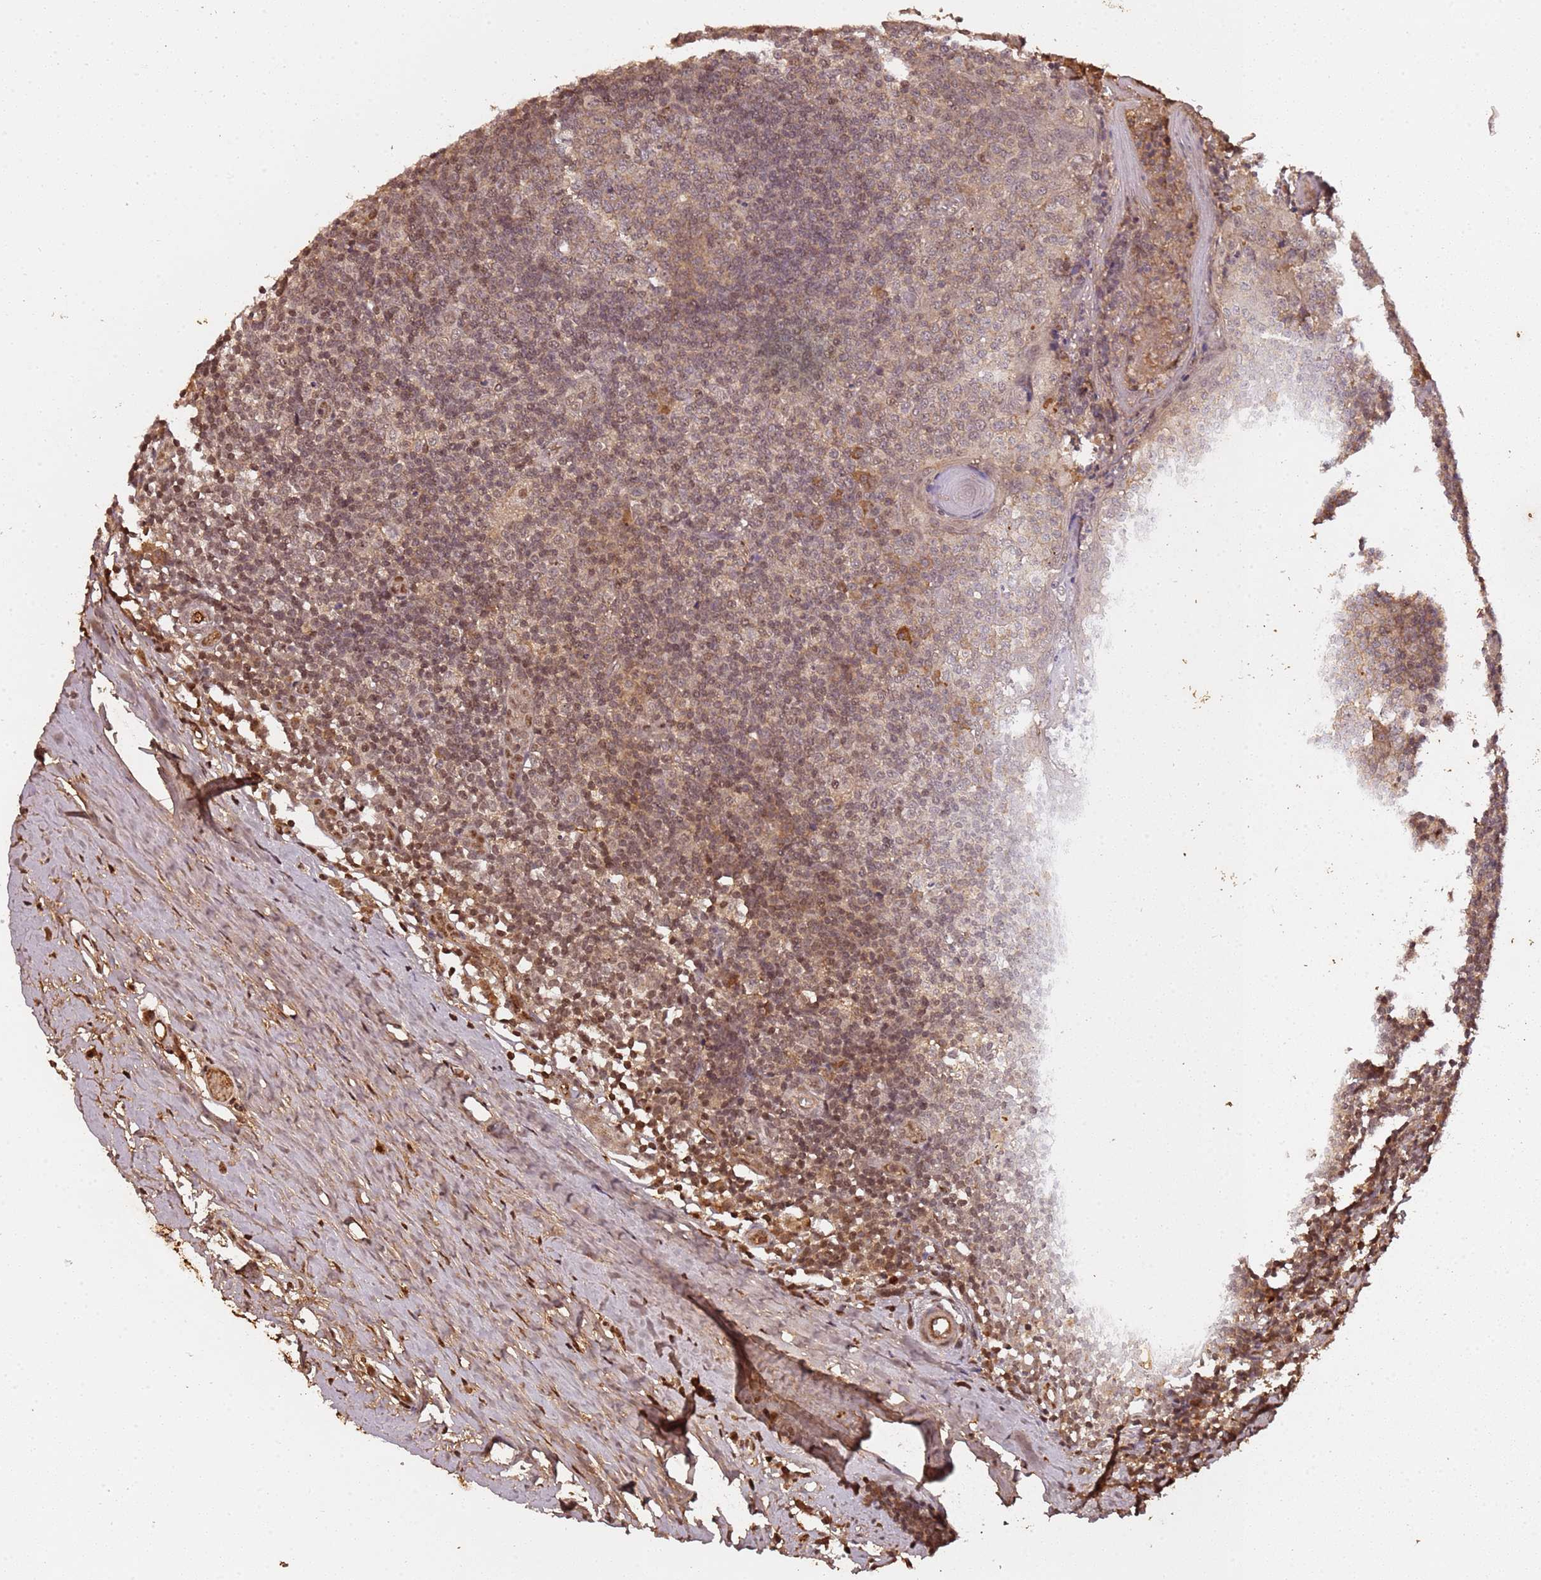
{"staining": {"intensity": "weak", "quantity": "25%-75%", "location": "cytoplasmic/membranous"}, "tissue": "tonsil", "cell_type": "Germinal center cells", "image_type": "normal", "snomed": [{"axis": "morphology", "description": "Normal tissue, NOS"}, {"axis": "topography", "description": "Tonsil"}], "caption": "This micrograph exhibits immunohistochemistry (IHC) staining of normal tonsil, with low weak cytoplasmic/membranous expression in about 25%-75% of germinal center cells.", "gene": "COL1A2", "patient": {"sex": "female", "age": 19}}